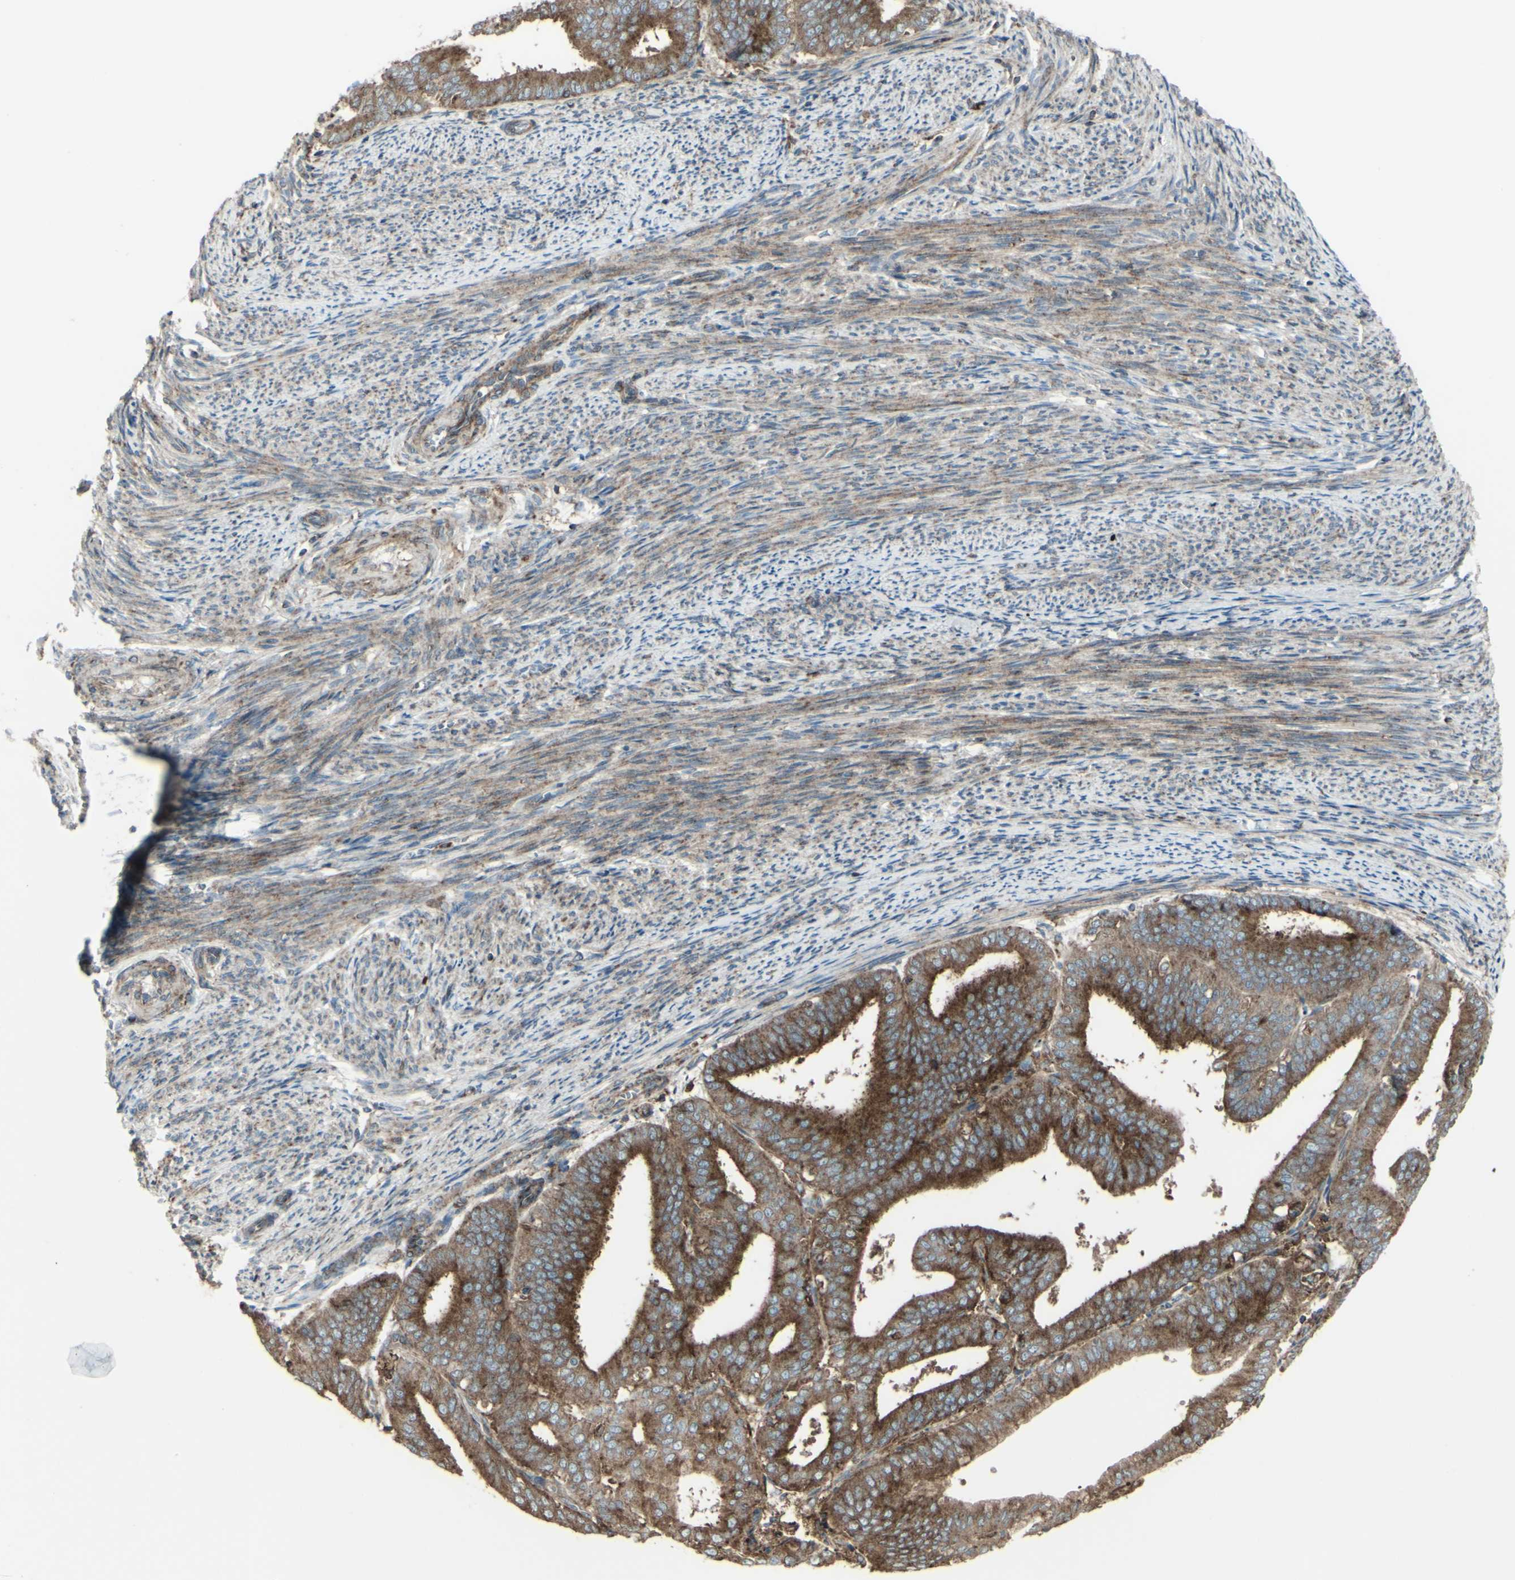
{"staining": {"intensity": "strong", "quantity": ">75%", "location": "cytoplasmic/membranous"}, "tissue": "endometrial cancer", "cell_type": "Tumor cells", "image_type": "cancer", "snomed": [{"axis": "morphology", "description": "Adenocarcinoma, NOS"}, {"axis": "topography", "description": "Endometrium"}], "caption": "About >75% of tumor cells in endometrial cancer (adenocarcinoma) show strong cytoplasmic/membranous protein expression as visualized by brown immunohistochemical staining.", "gene": "NAPA", "patient": {"sex": "female", "age": 63}}